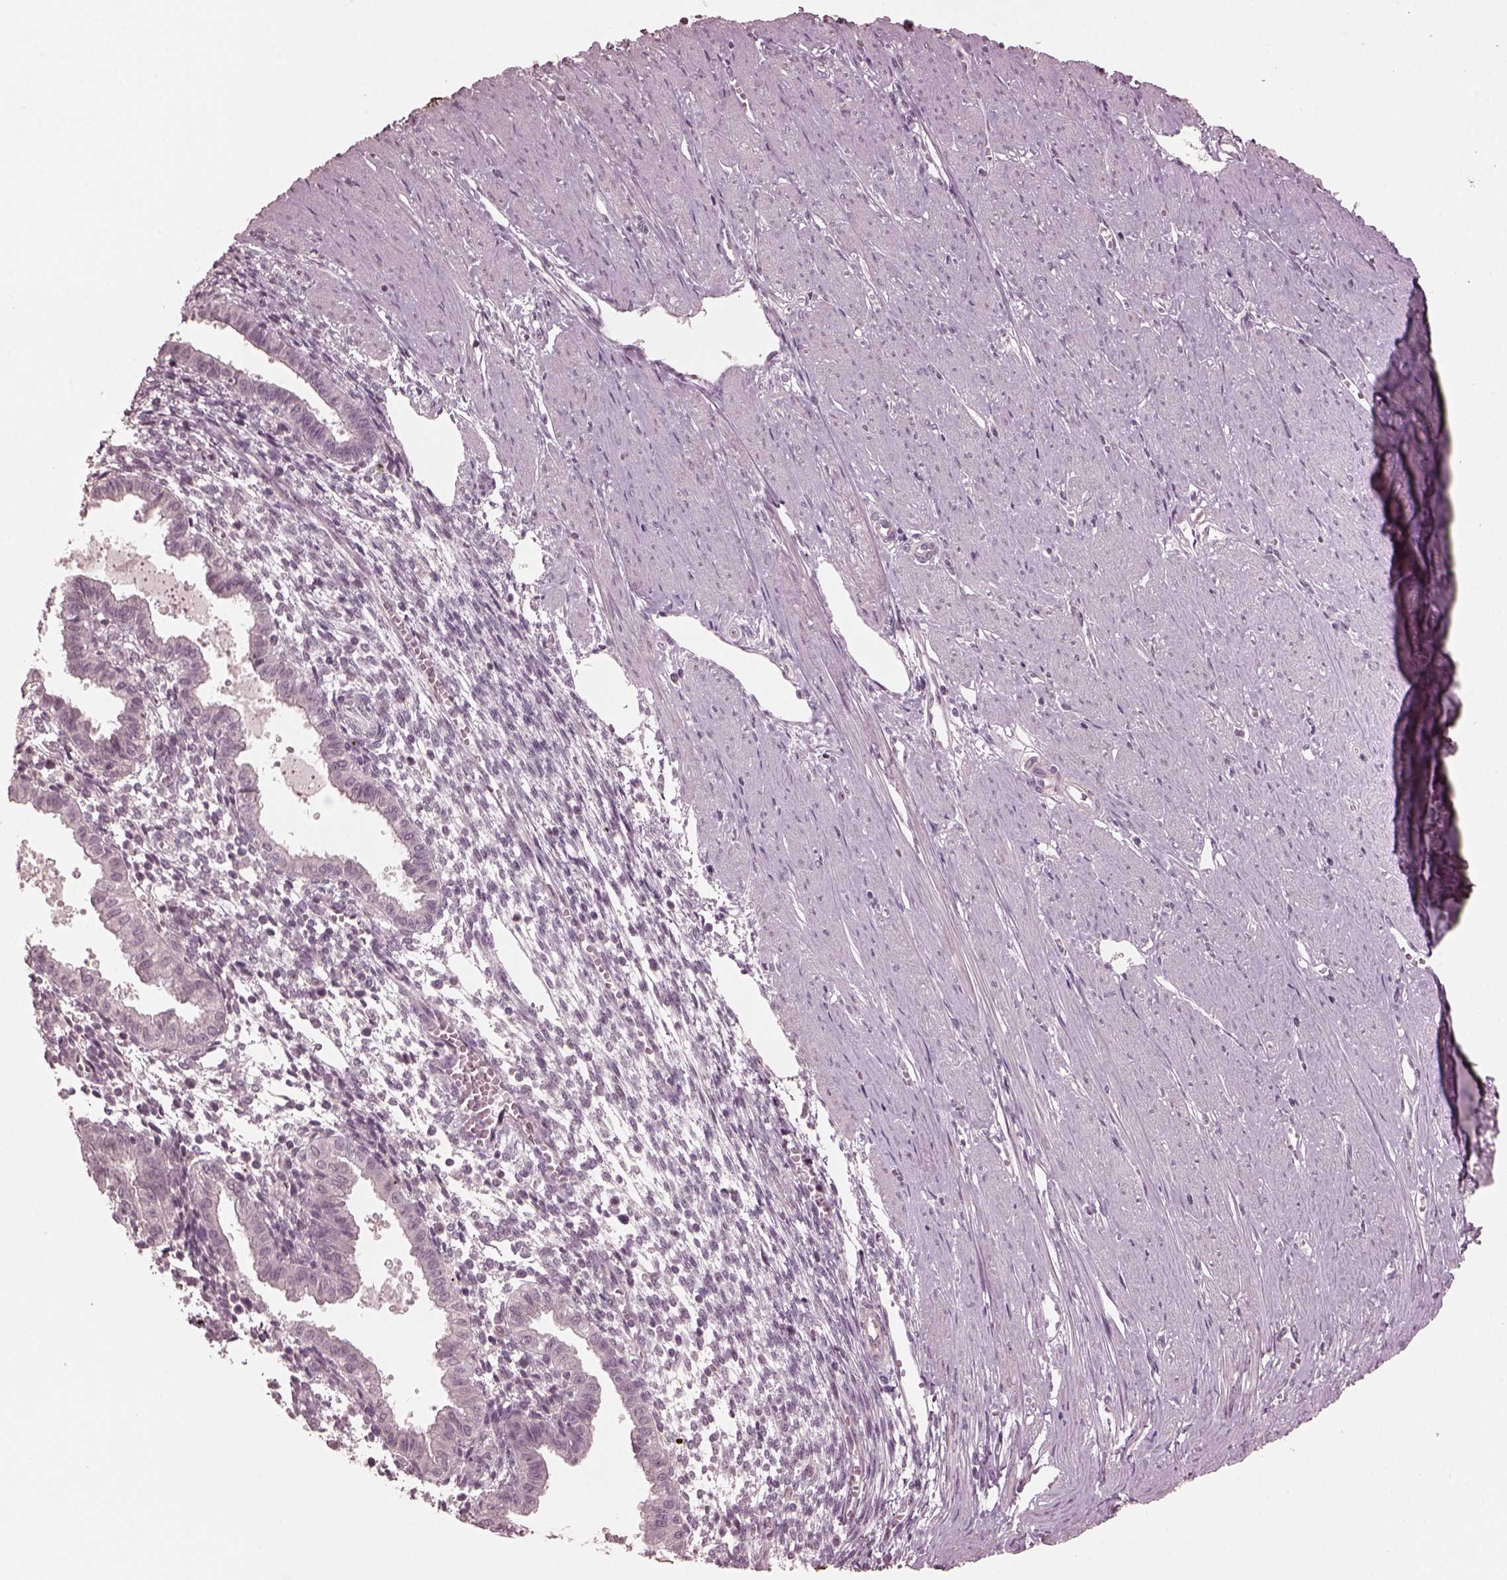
{"staining": {"intensity": "negative", "quantity": "none", "location": "none"}, "tissue": "endometrium", "cell_type": "Cells in endometrial stroma", "image_type": "normal", "snomed": [{"axis": "morphology", "description": "Normal tissue, NOS"}, {"axis": "topography", "description": "Endometrium"}], "caption": "The histopathology image demonstrates no significant expression in cells in endometrial stroma of endometrium.", "gene": "RGS7", "patient": {"sex": "female", "age": 37}}